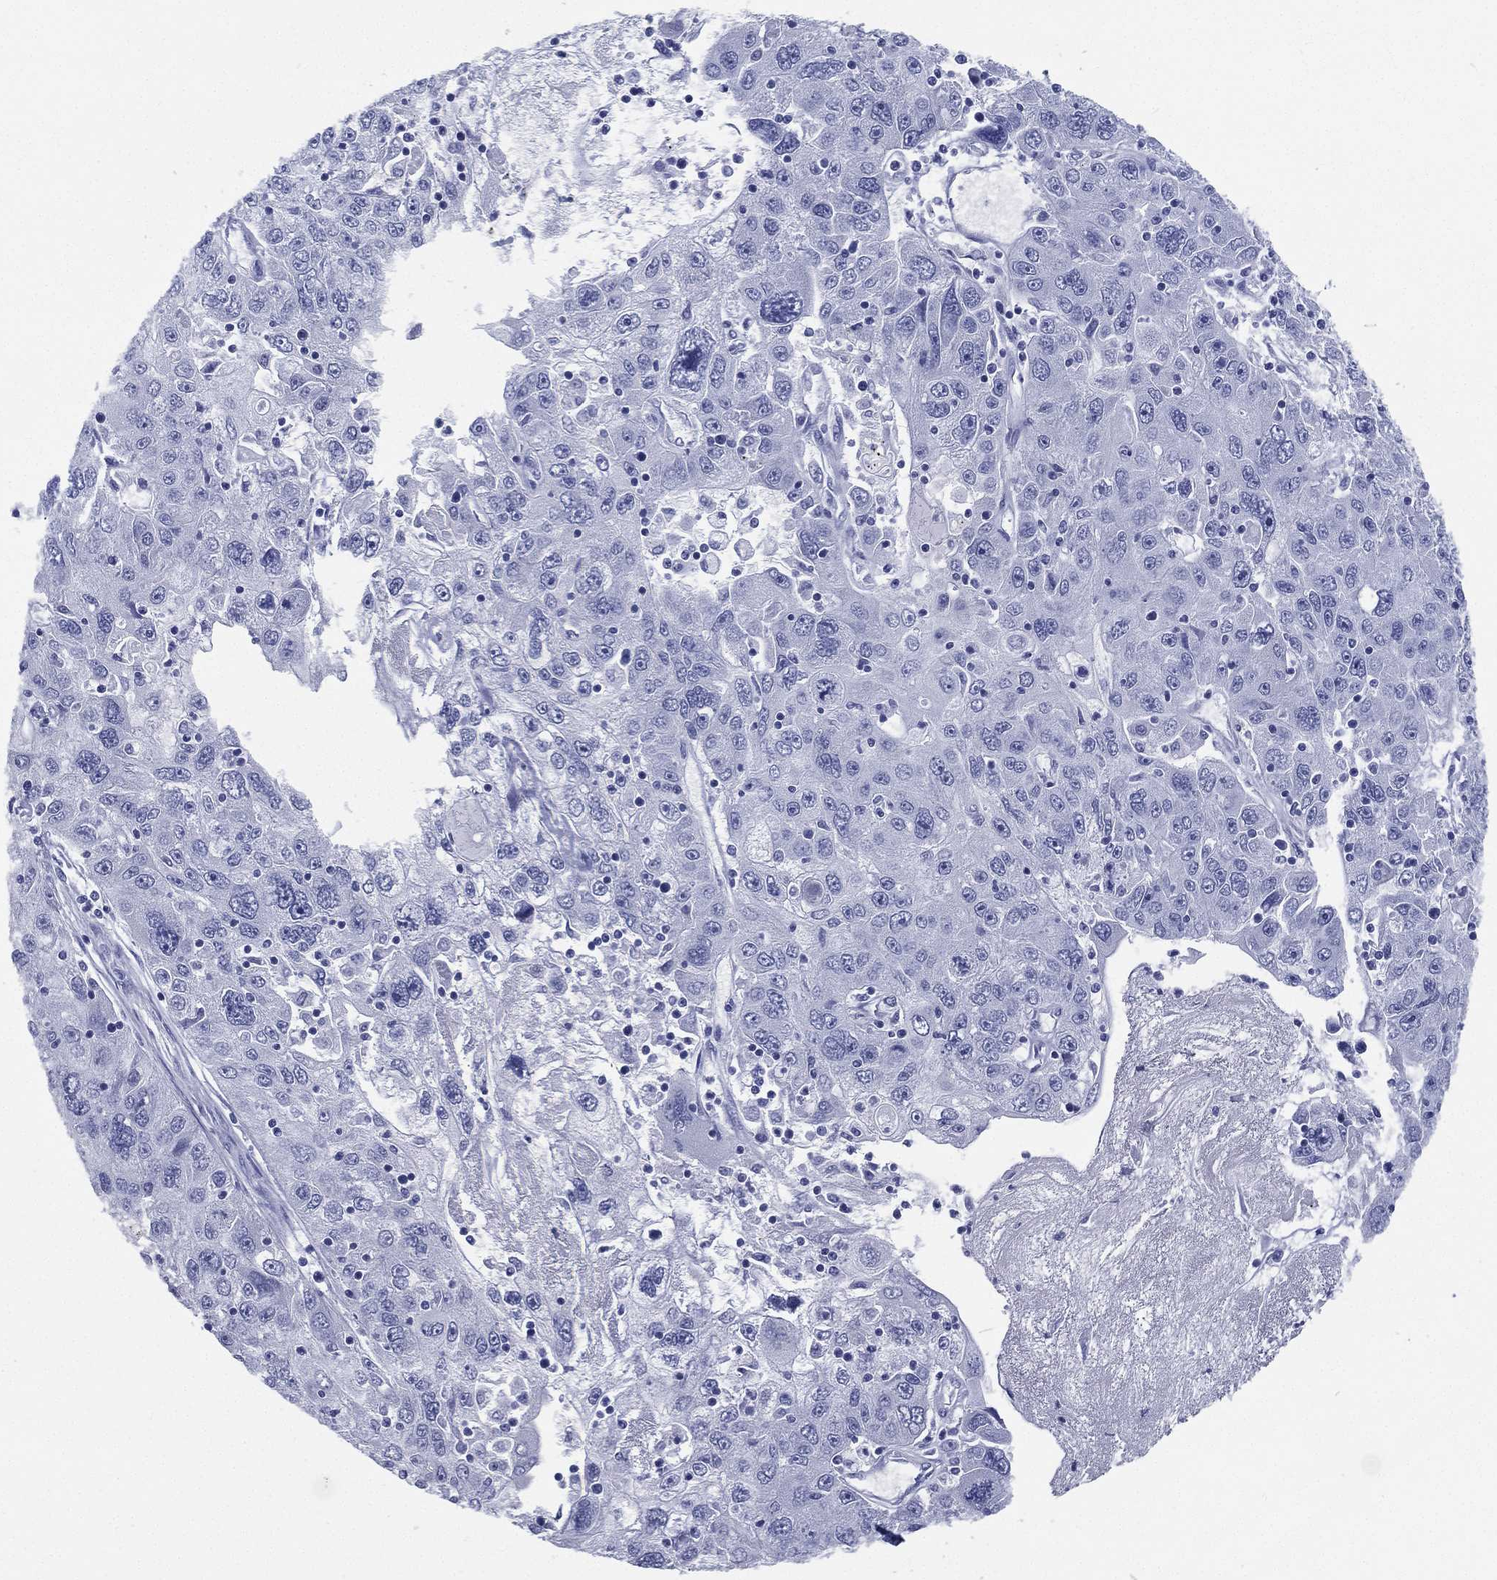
{"staining": {"intensity": "negative", "quantity": "none", "location": "none"}, "tissue": "stomach cancer", "cell_type": "Tumor cells", "image_type": "cancer", "snomed": [{"axis": "morphology", "description": "Adenocarcinoma, NOS"}, {"axis": "topography", "description": "Stomach"}], "caption": "High power microscopy image of an IHC micrograph of adenocarcinoma (stomach), revealing no significant staining in tumor cells.", "gene": "RSPH4A", "patient": {"sex": "male", "age": 56}}